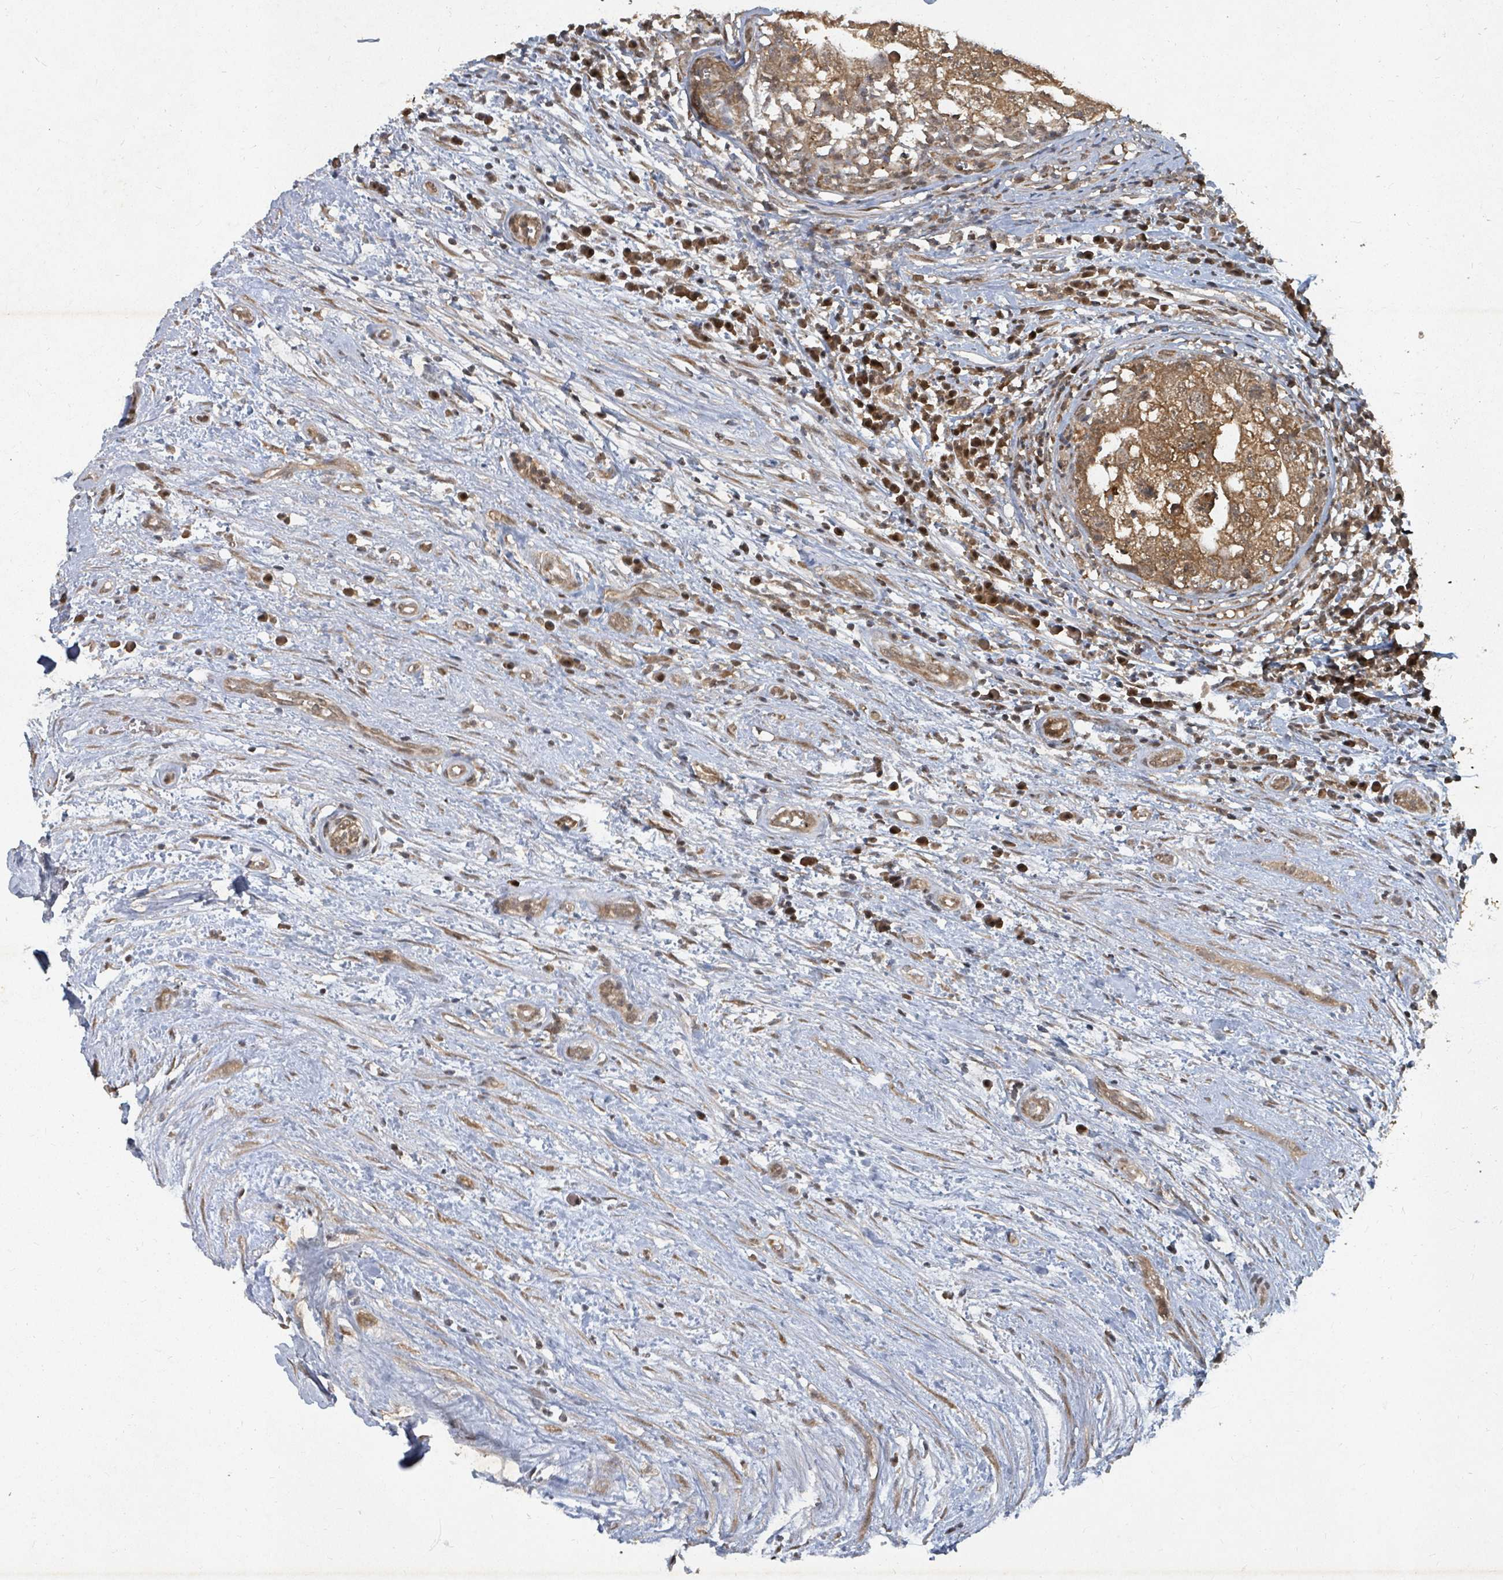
{"staining": {"intensity": "moderate", "quantity": ">75%", "location": "cytoplasmic/membranous"}, "tissue": "testis cancer", "cell_type": "Tumor cells", "image_type": "cancer", "snomed": [{"axis": "morphology", "description": "Seminoma, NOS"}, {"axis": "morphology", "description": "Carcinoma, Embryonal, NOS"}, {"axis": "topography", "description": "Testis"}], "caption": "Immunohistochemistry (IHC) photomicrograph of neoplastic tissue: testis cancer stained using immunohistochemistry demonstrates medium levels of moderate protein expression localized specifically in the cytoplasmic/membranous of tumor cells, appearing as a cytoplasmic/membranous brown color.", "gene": "KDM4E", "patient": {"sex": "male", "age": 29}}